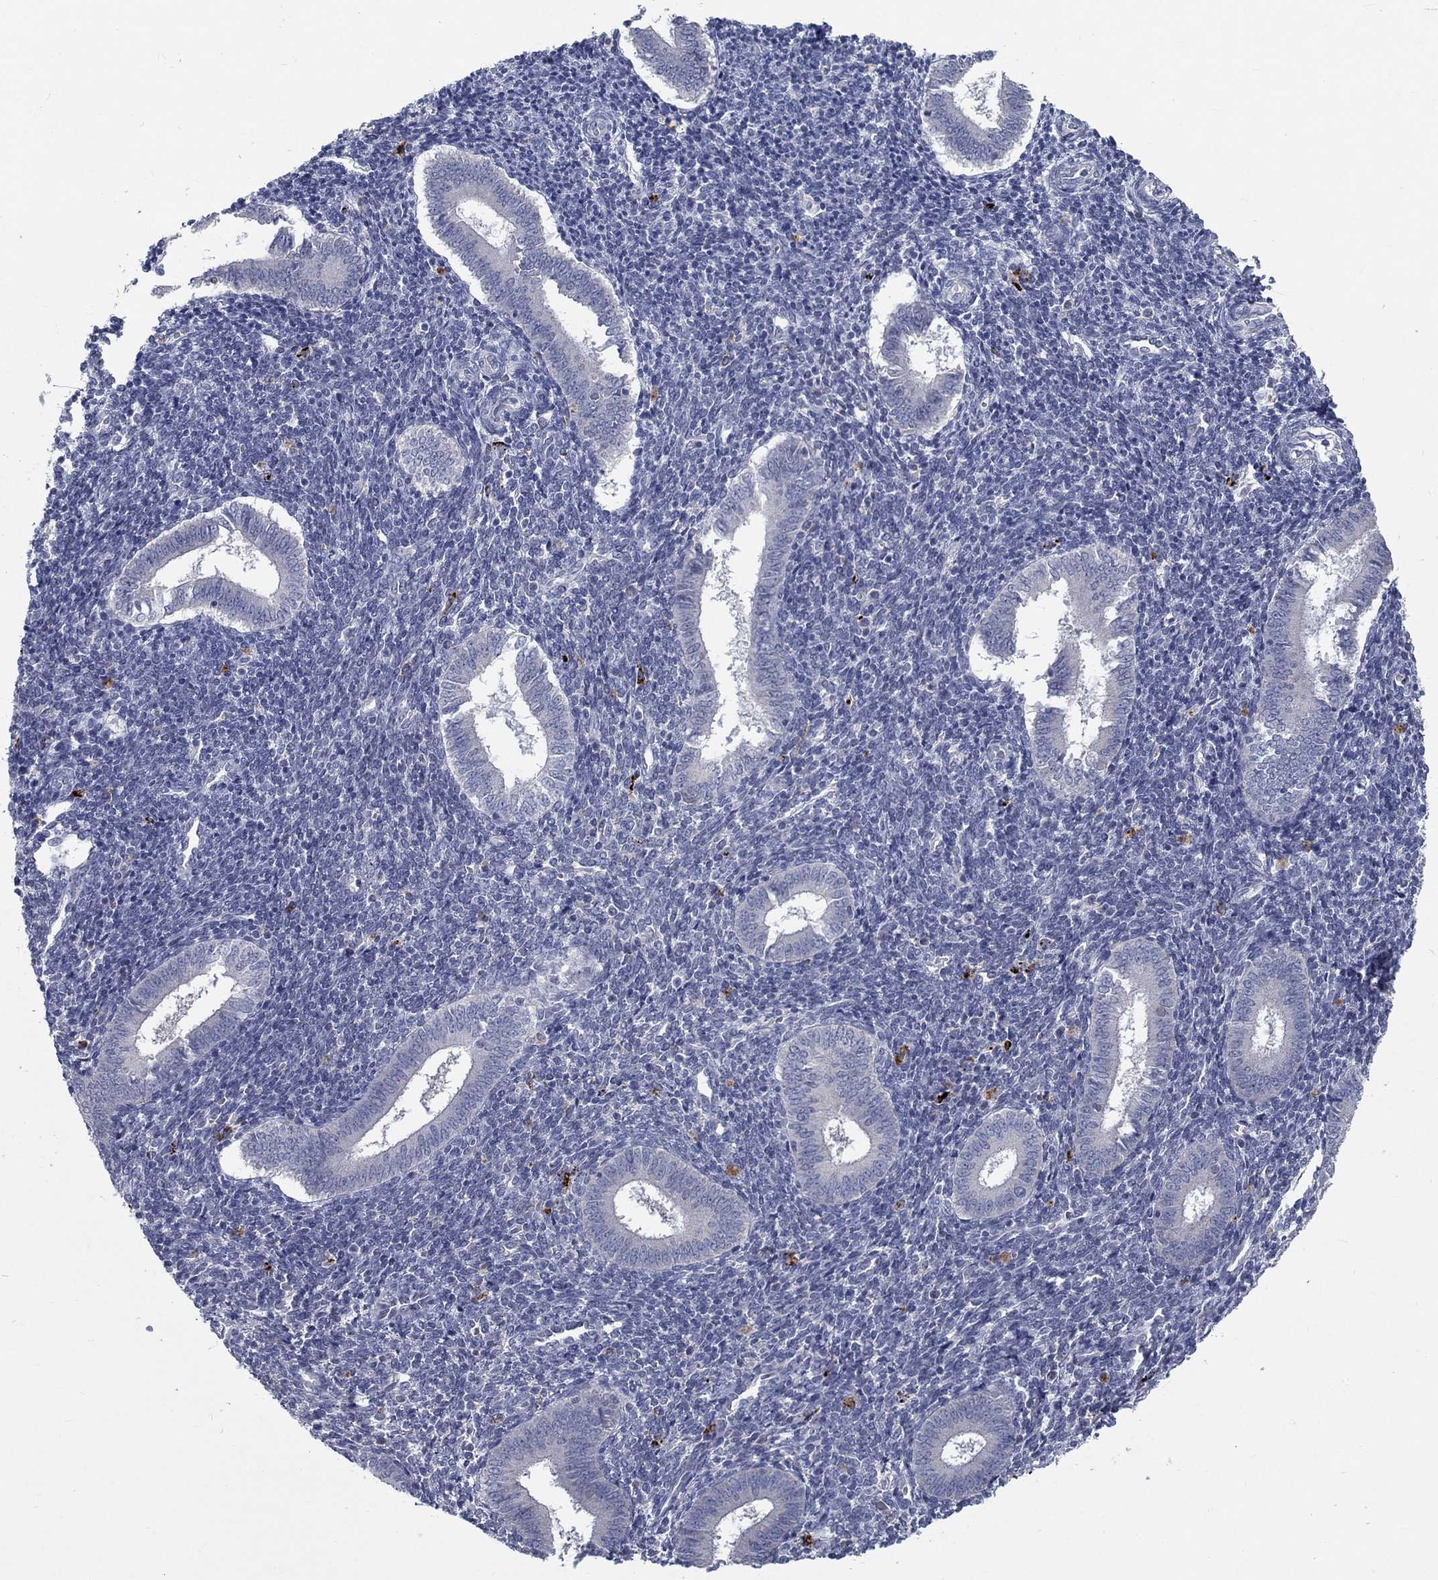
{"staining": {"intensity": "negative", "quantity": "none", "location": "none"}, "tissue": "endometrium", "cell_type": "Cells in endometrial stroma", "image_type": "normal", "snomed": [{"axis": "morphology", "description": "Normal tissue, NOS"}, {"axis": "topography", "description": "Endometrium"}], "caption": "This is an IHC photomicrograph of normal human endometrium. There is no staining in cells in endometrial stroma.", "gene": "MTSS2", "patient": {"sex": "female", "age": 25}}